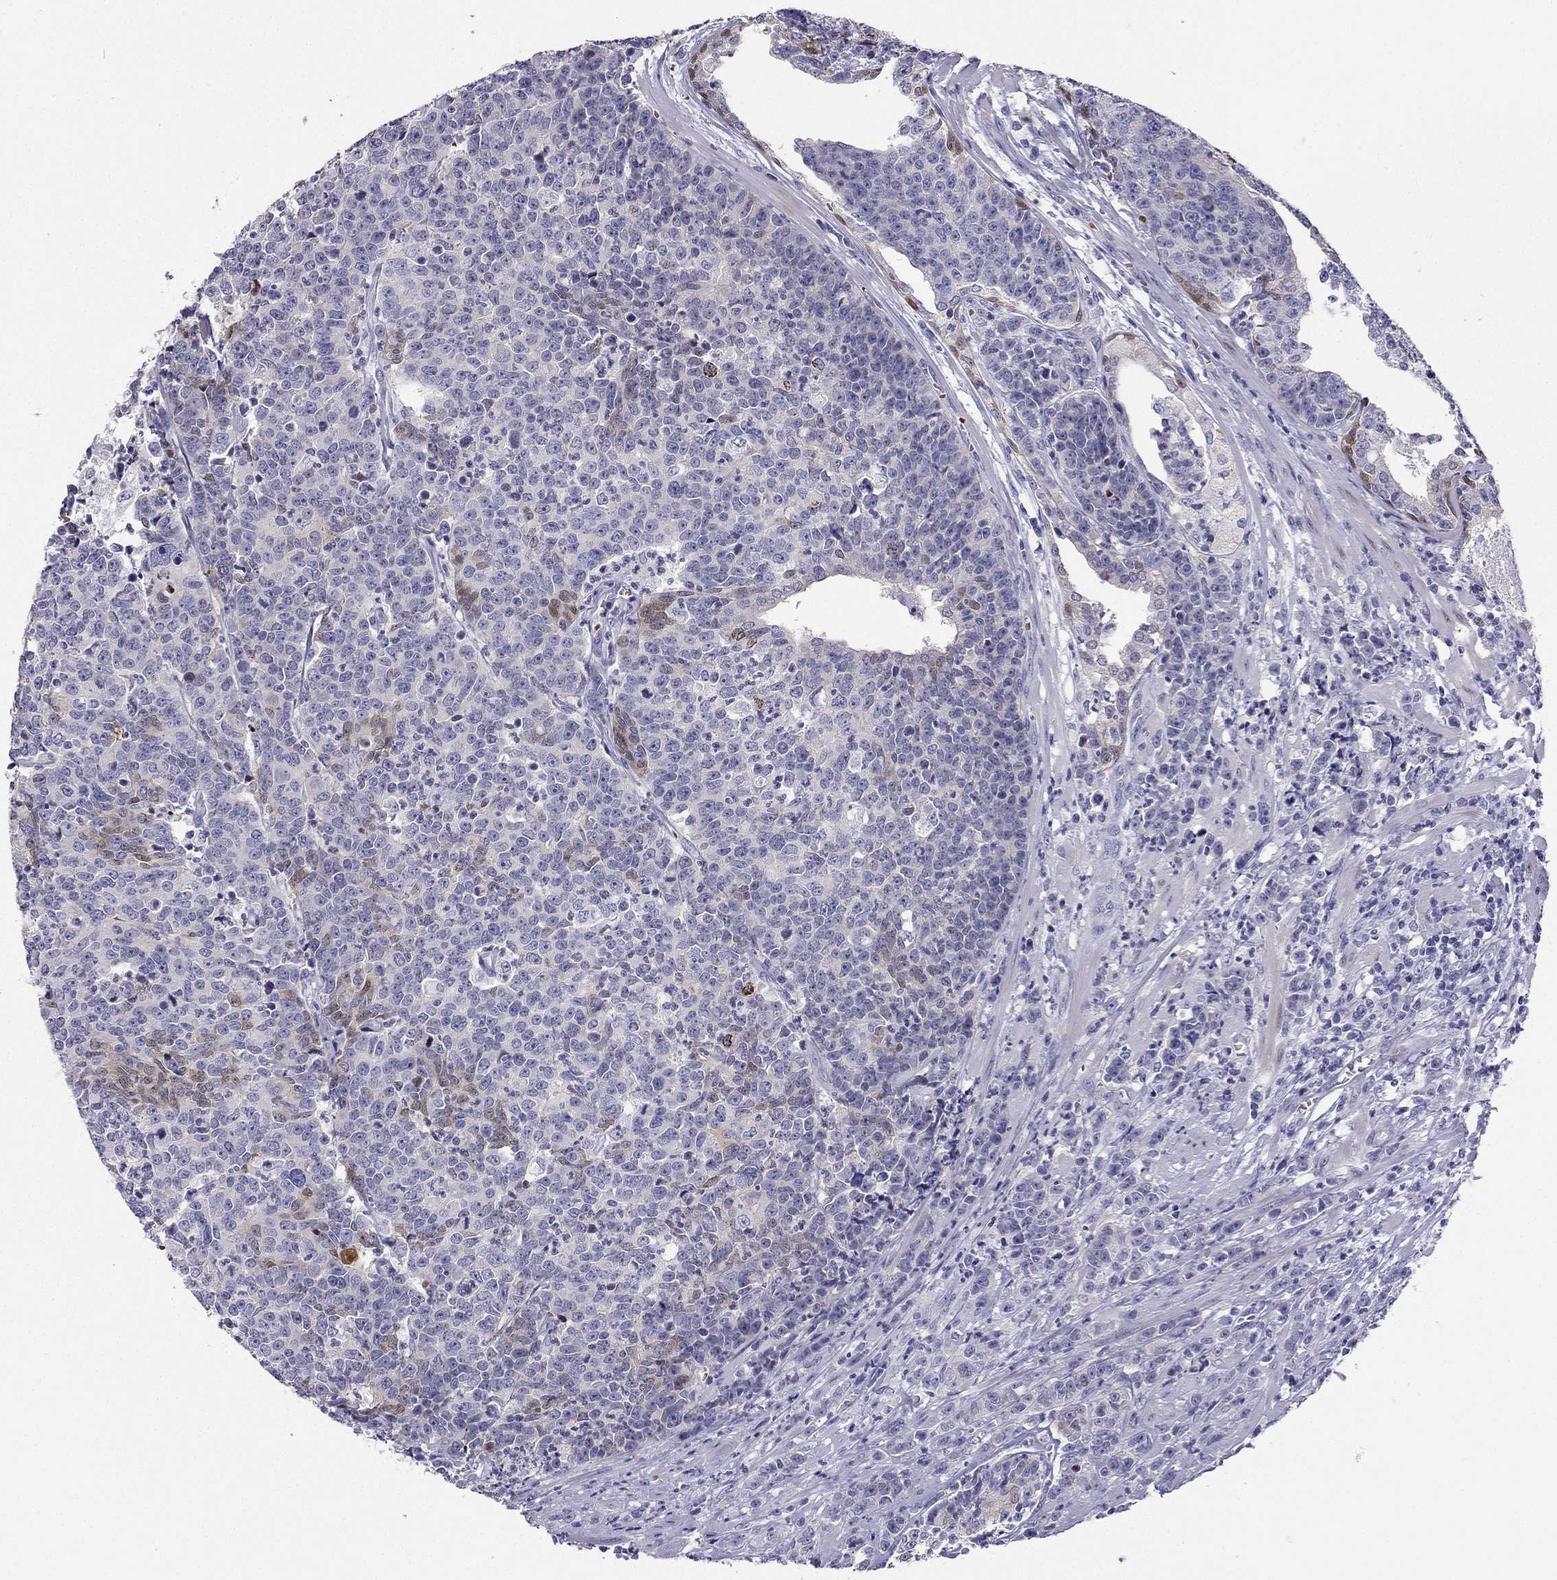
{"staining": {"intensity": "weak", "quantity": "<25%", "location": "nuclear"}, "tissue": "prostate cancer", "cell_type": "Tumor cells", "image_type": "cancer", "snomed": [{"axis": "morphology", "description": "Adenocarcinoma, NOS"}, {"axis": "topography", "description": "Prostate"}], "caption": "Immunohistochemistry micrograph of adenocarcinoma (prostate) stained for a protein (brown), which demonstrates no positivity in tumor cells.", "gene": "RSPH14", "patient": {"sex": "male", "age": 67}}